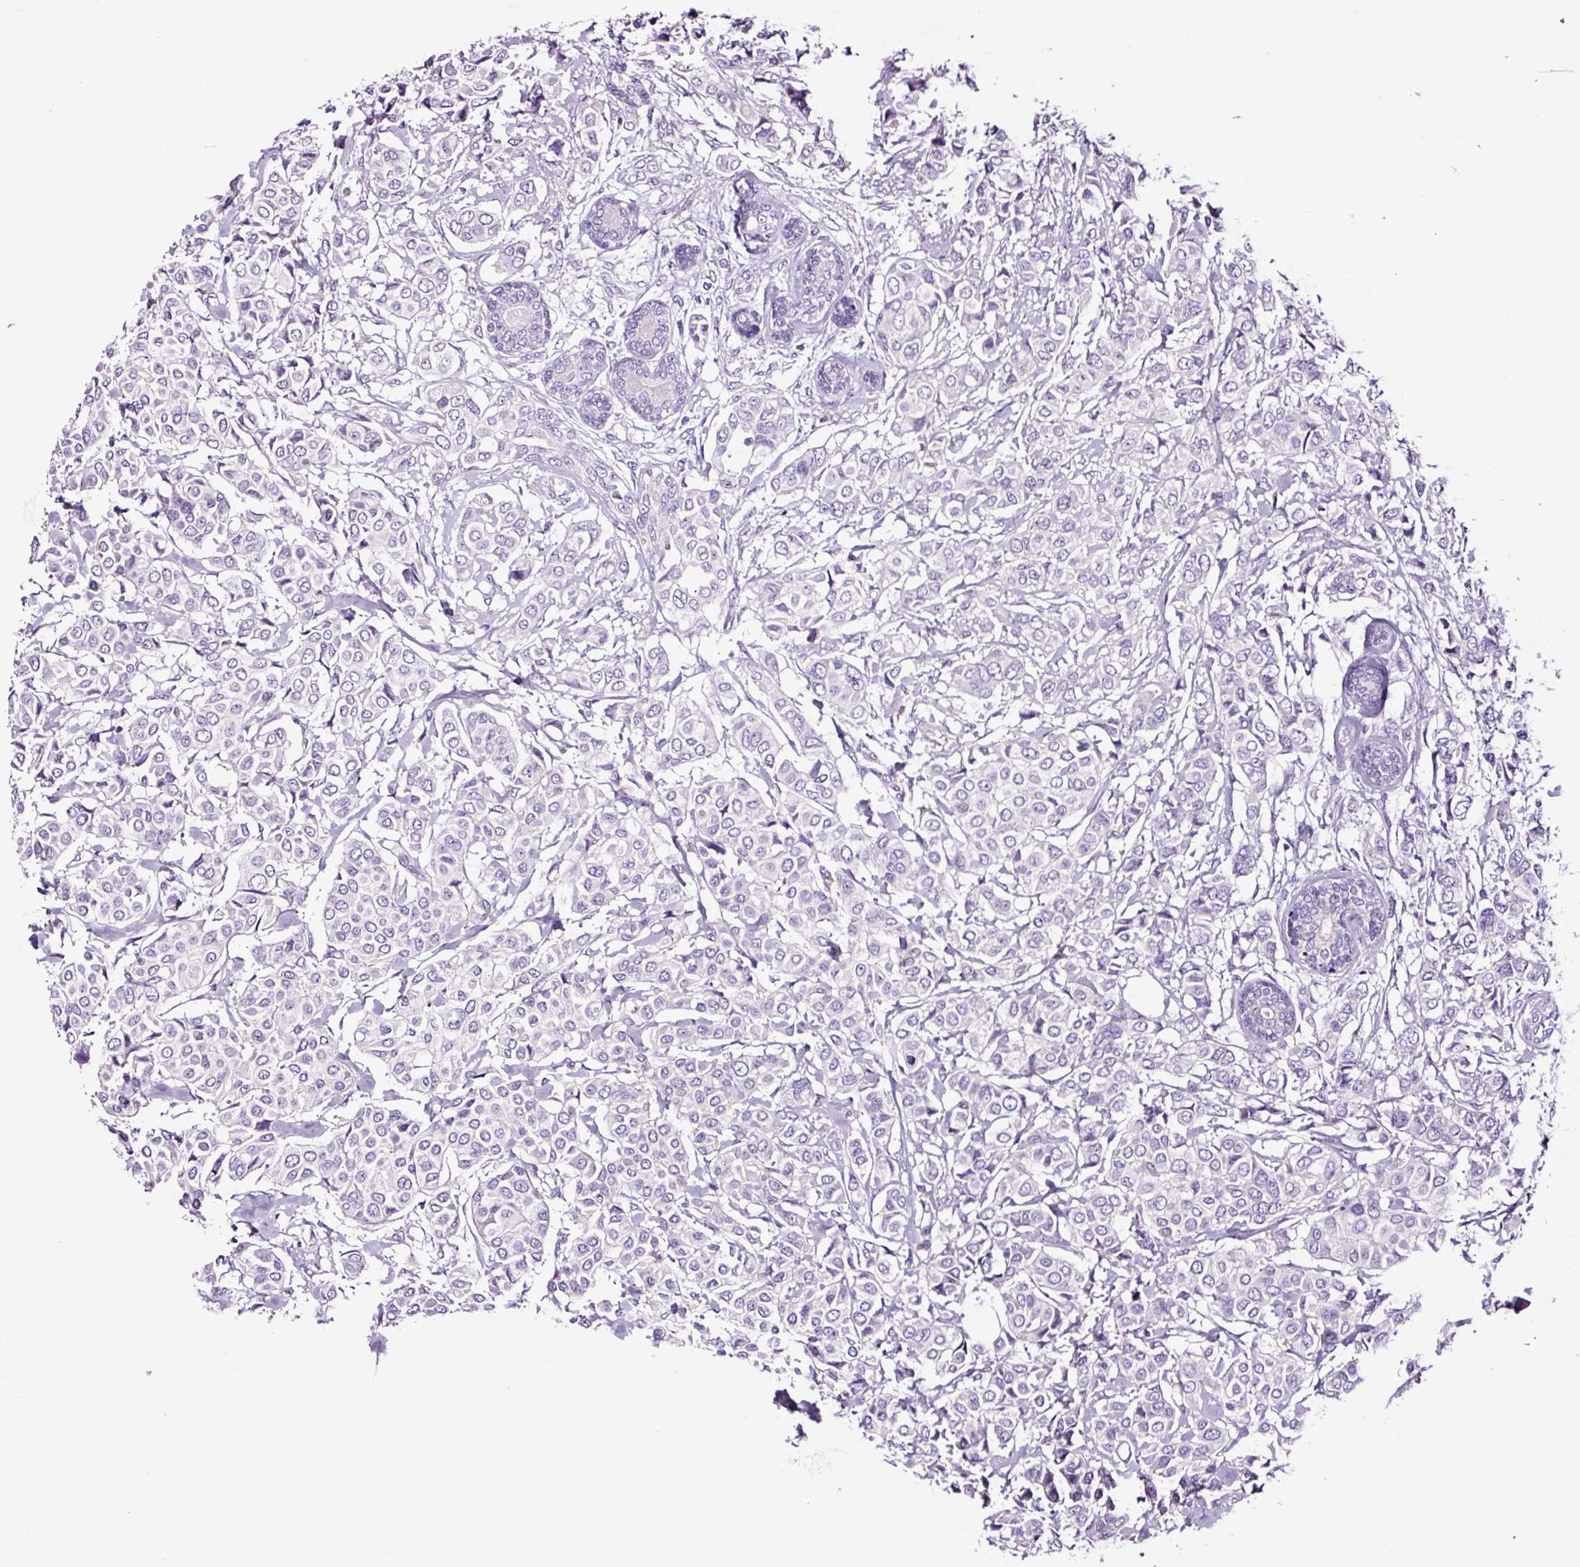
{"staining": {"intensity": "negative", "quantity": "none", "location": "none"}, "tissue": "breast cancer", "cell_type": "Tumor cells", "image_type": "cancer", "snomed": [{"axis": "morphology", "description": "Lobular carcinoma"}, {"axis": "topography", "description": "Breast"}], "caption": "An image of breast cancer (lobular carcinoma) stained for a protein demonstrates no brown staining in tumor cells.", "gene": "FBXL7", "patient": {"sex": "female", "age": 51}}